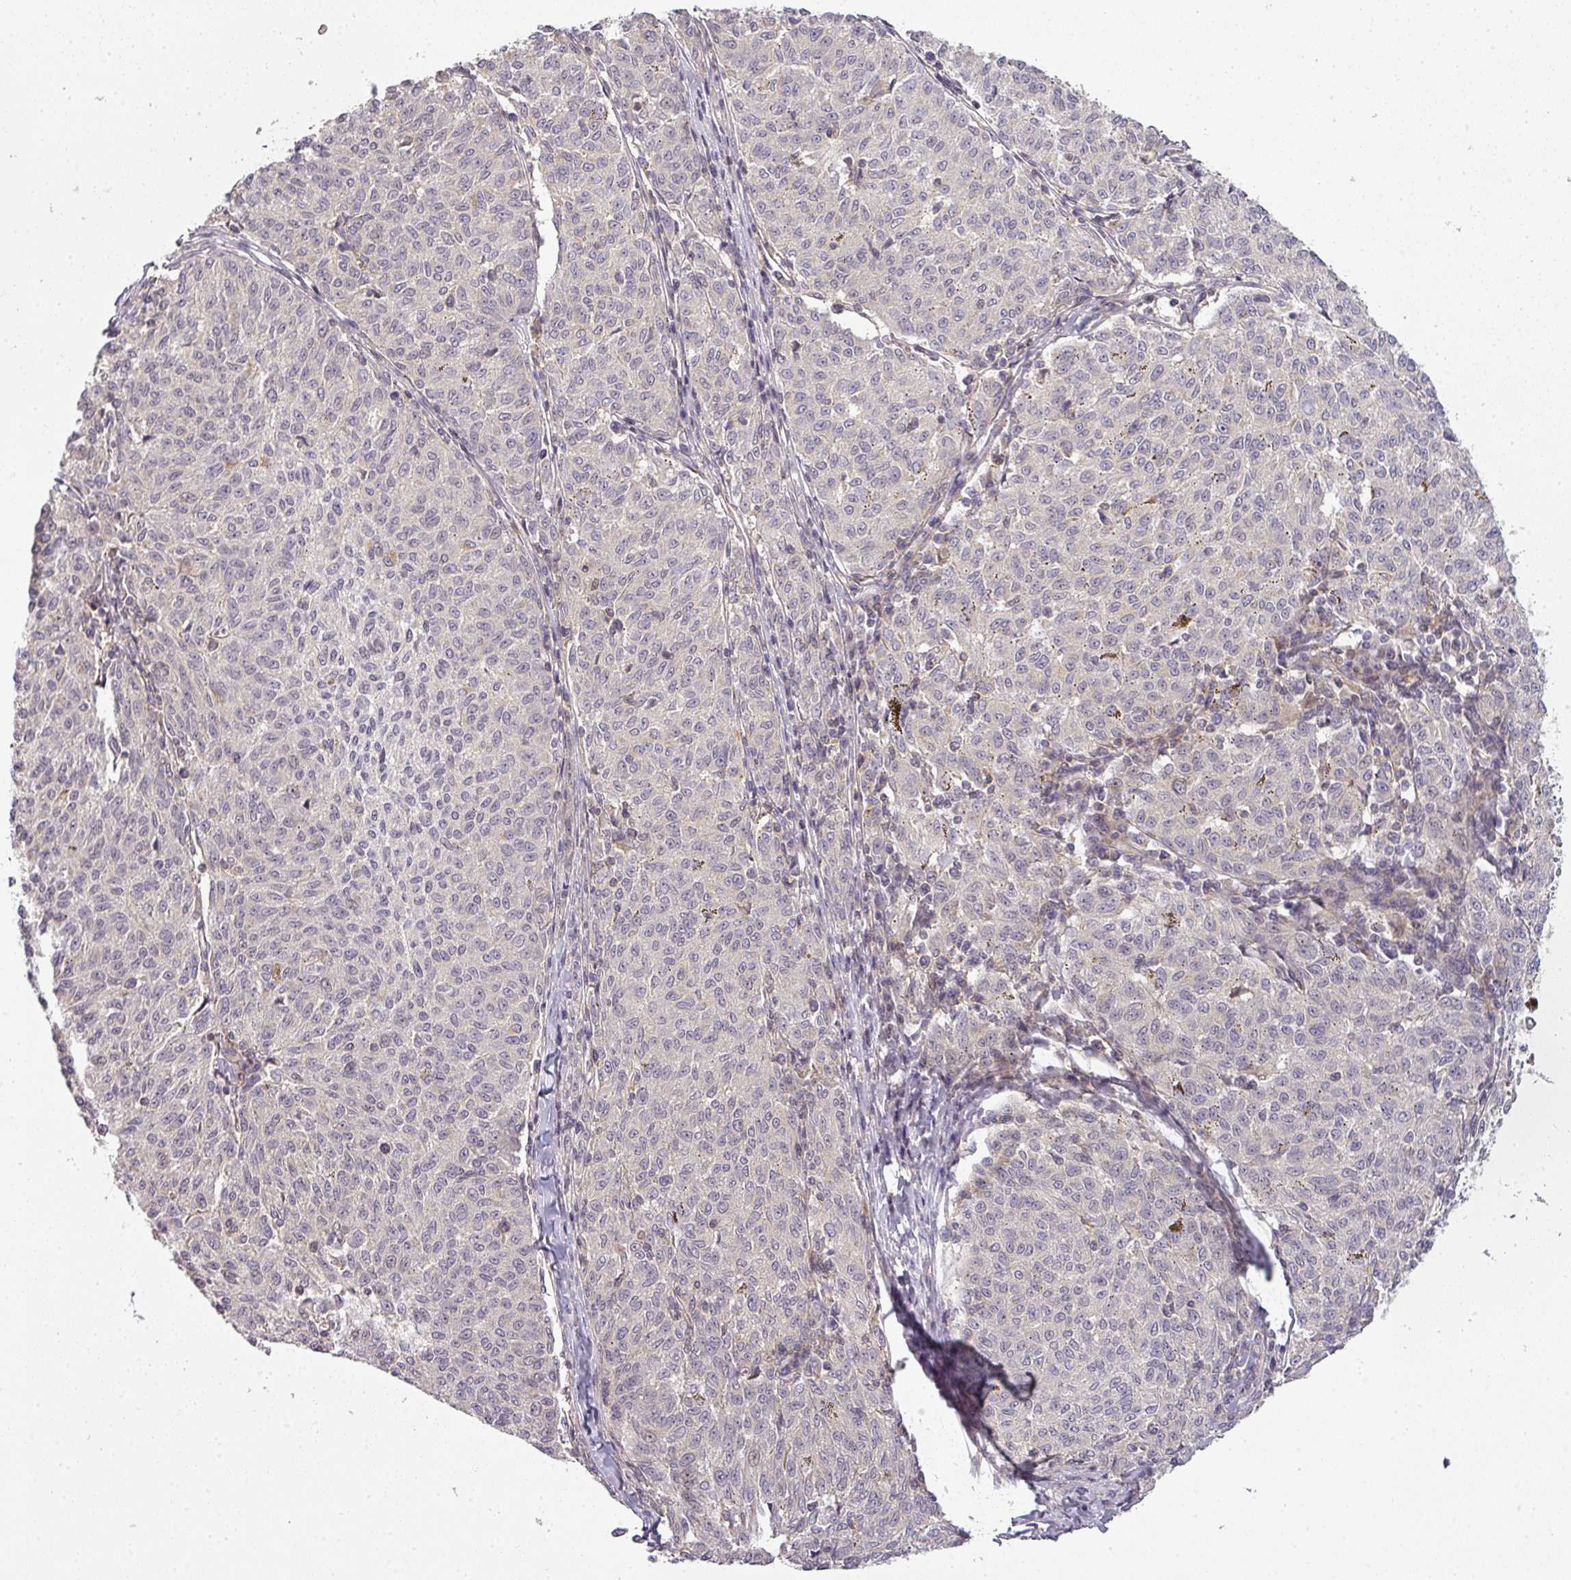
{"staining": {"intensity": "negative", "quantity": "none", "location": "none"}, "tissue": "melanoma", "cell_type": "Tumor cells", "image_type": "cancer", "snomed": [{"axis": "morphology", "description": "Malignant melanoma, NOS"}, {"axis": "topography", "description": "Skin"}], "caption": "There is no significant staining in tumor cells of malignant melanoma. (Immunohistochemistry (ihc), brightfield microscopy, high magnification).", "gene": "NIN", "patient": {"sex": "female", "age": 72}}